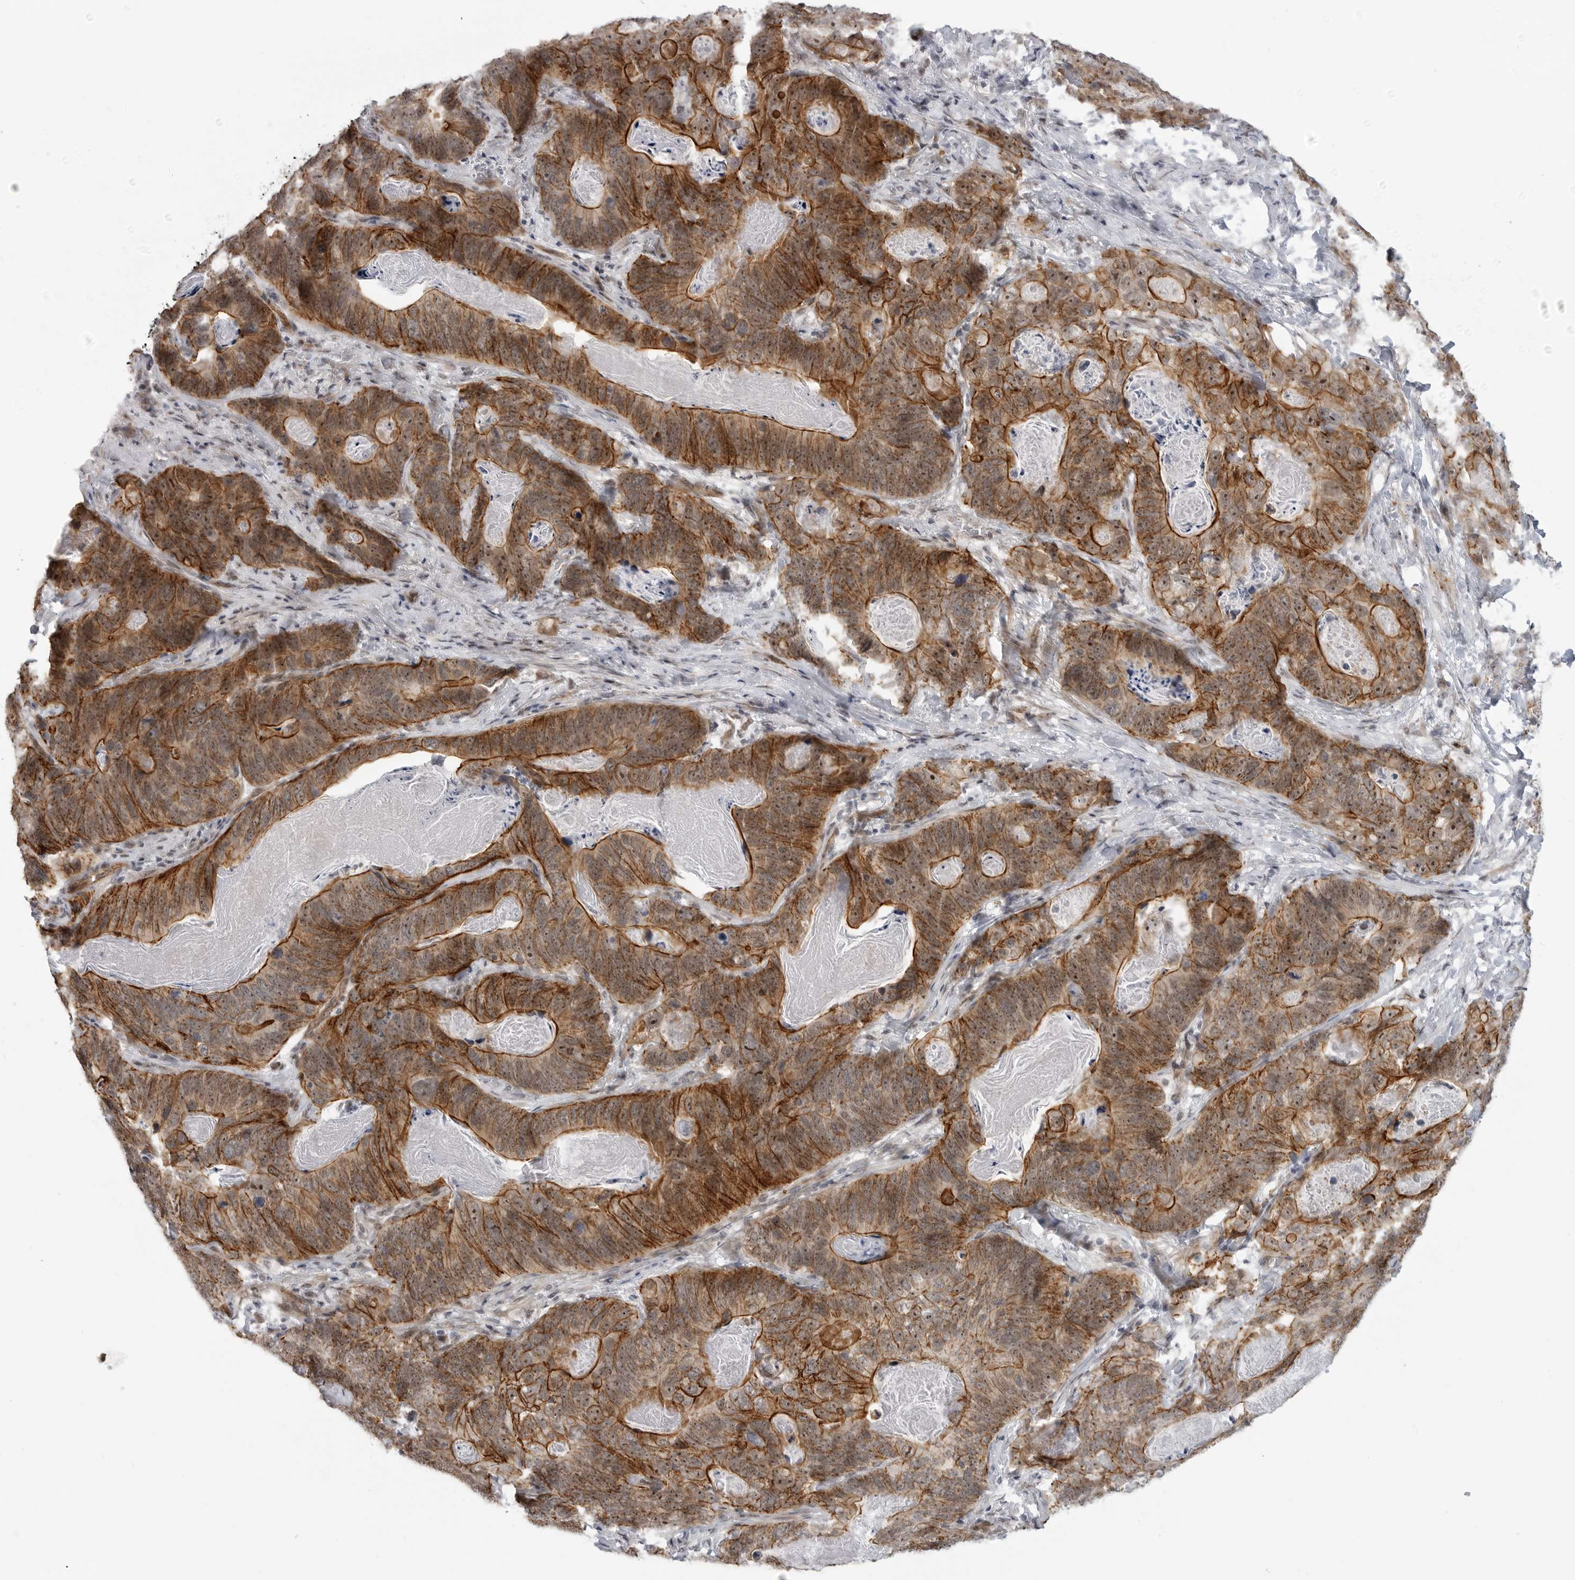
{"staining": {"intensity": "strong", "quantity": ">75%", "location": "cytoplasmic/membranous"}, "tissue": "stomach cancer", "cell_type": "Tumor cells", "image_type": "cancer", "snomed": [{"axis": "morphology", "description": "Normal tissue, NOS"}, {"axis": "morphology", "description": "Adenocarcinoma, NOS"}, {"axis": "topography", "description": "Stomach"}], "caption": "IHC photomicrograph of human adenocarcinoma (stomach) stained for a protein (brown), which displays high levels of strong cytoplasmic/membranous staining in about >75% of tumor cells.", "gene": "CEP295NL", "patient": {"sex": "female", "age": 89}}